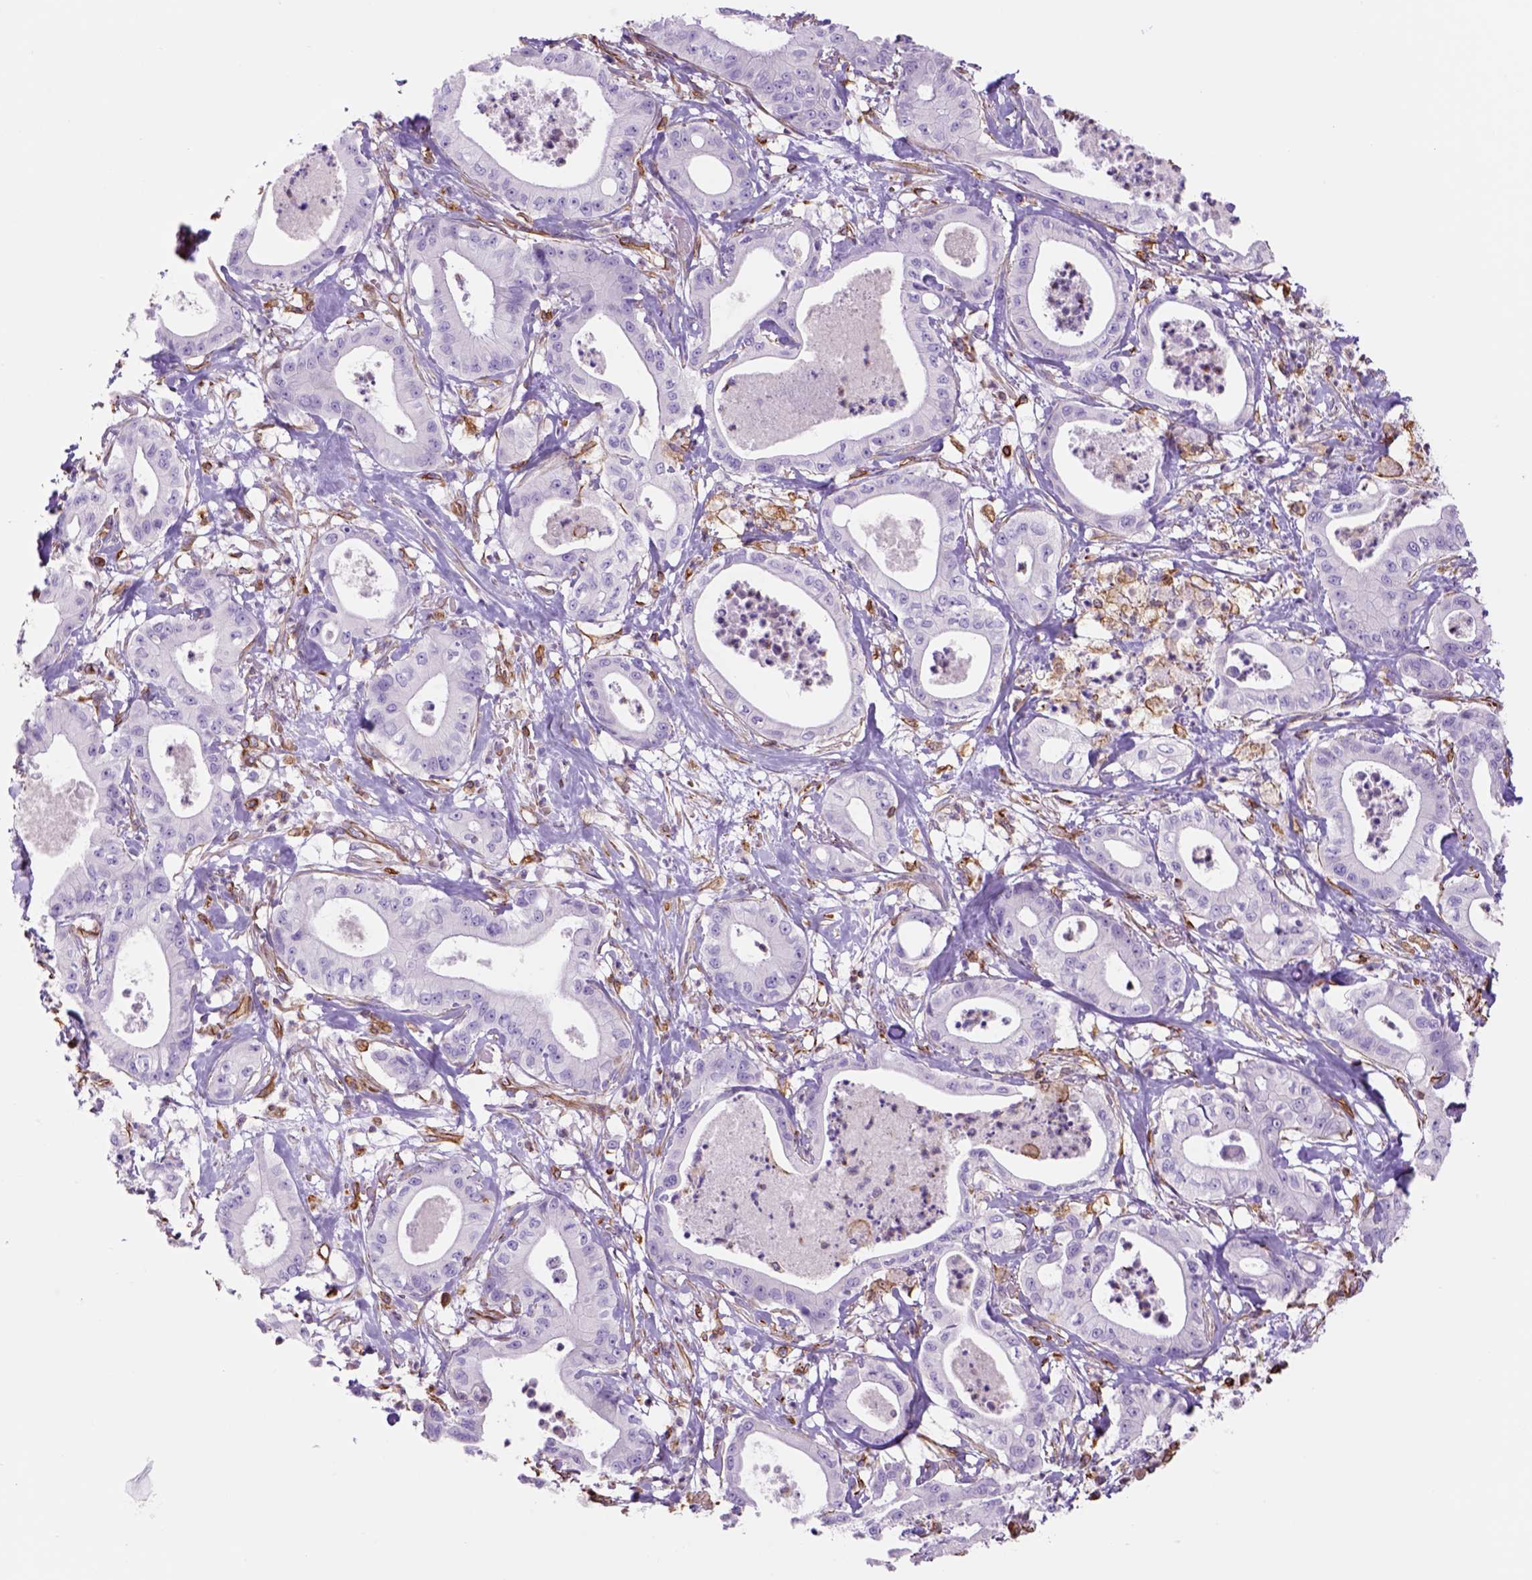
{"staining": {"intensity": "negative", "quantity": "none", "location": "none"}, "tissue": "pancreatic cancer", "cell_type": "Tumor cells", "image_type": "cancer", "snomed": [{"axis": "morphology", "description": "Adenocarcinoma, NOS"}, {"axis": "topography", "description": "Pancreas"}], "caption": "Human pancreatic adenocarcinoma stained for a protein using IHC displays no staining in tumor cells.", "gene": "ZZZ3", "patient": {"sex": "male", "age": 71}}